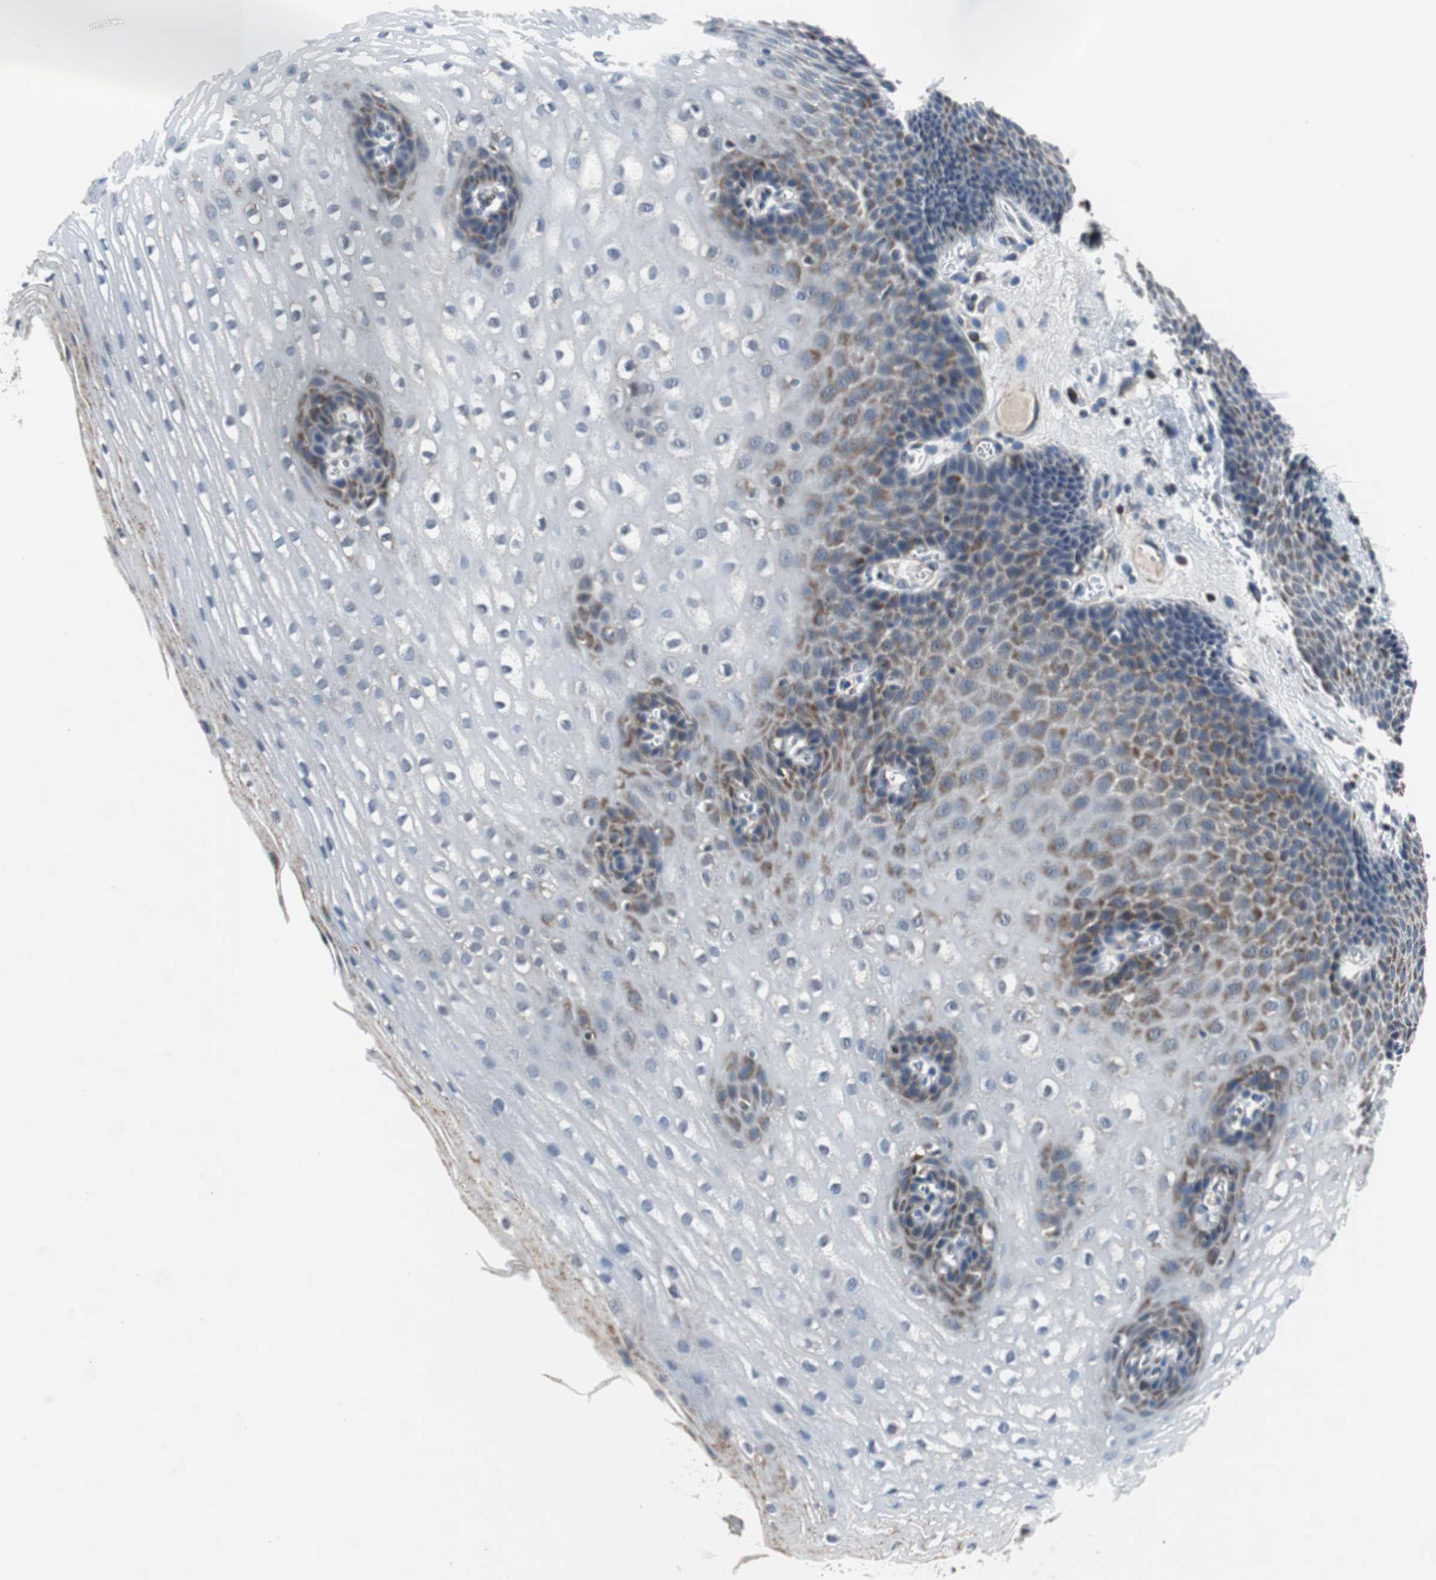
{"staining": {"intensity": "strong", "quantity": ">75%", "location": "cytoplasmic/membranous"}, "tissue": "esophagus", "cell_type": "Squamous epithelial cells", "image_type": "normal", "snomed": [{"axis": "morphology", "description": "Normal tissue, NOS"}, {"axis": "topography", "description": "Esophagus"}], "caption": "About >75% of squamous epithelial cells in benign human esophagus display strong cytoplasmic/membranous protein expression as visualized by brown immunohistochemical staining.", "gene": "PITRM1", "patient": {"sex": "male", "age": 48}}